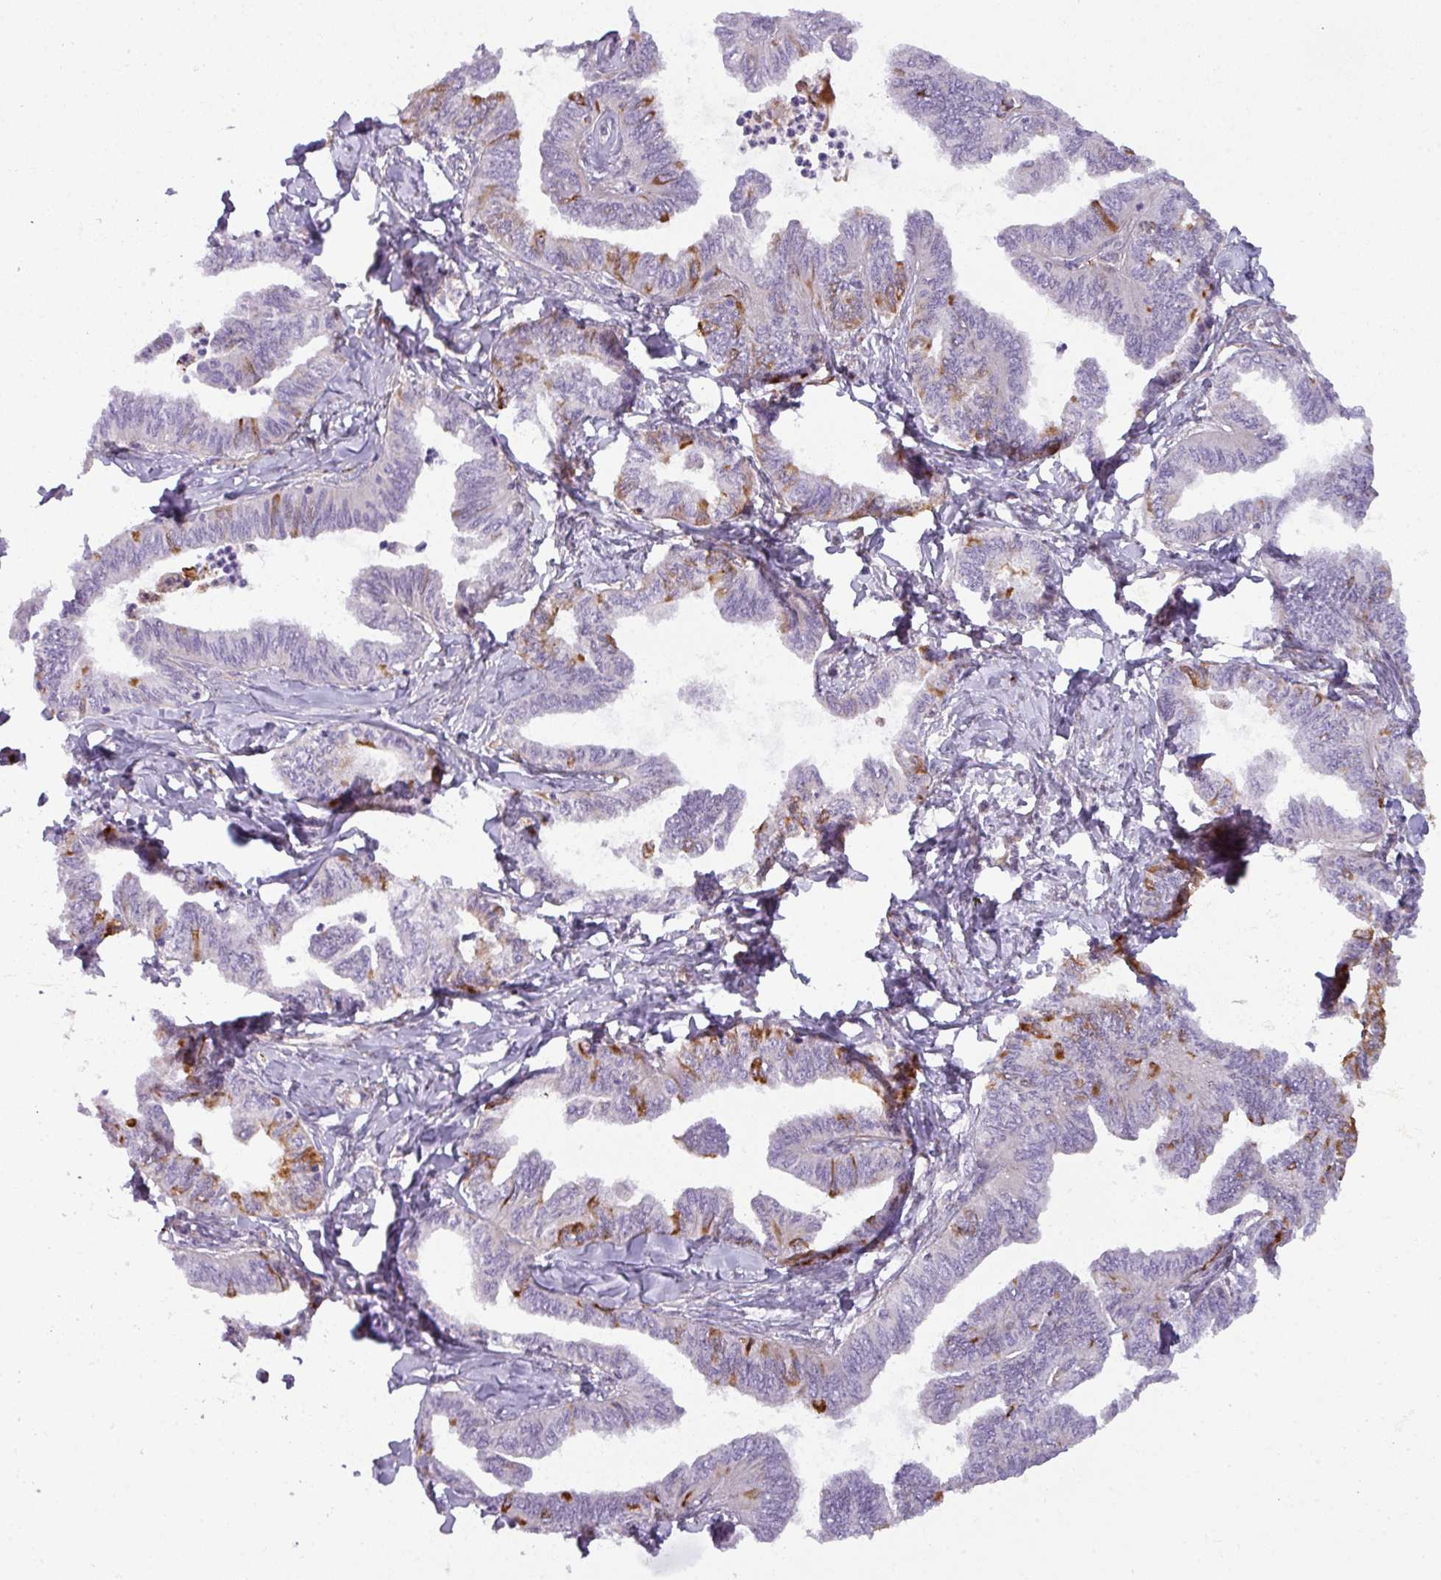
{"staining": {"intensity": "moderate", "quantity": "<25%", "location": "cytoplasmic/membranous"}, "tissue": "ovarian cancer", "cell_type": "Tumor cells", "image_type": "cancer", "snomed": [{"axis": "morphology", "description": "Carcinoma, endometroid"}, {"axis": "topography", "description": "Ovary"}], "caption": "Immunohistochemical staining of human ovarian cancer (endometroid carcinoma) exhibits low levels of moderate cytoplasmic/membranous staining in about <25% of tumor cells. Immunohistochemistry stains the protein in brown and the nuclei are stained blue.", "gene": "BUD23", "patient": {"sex": "female", "age": 70}}